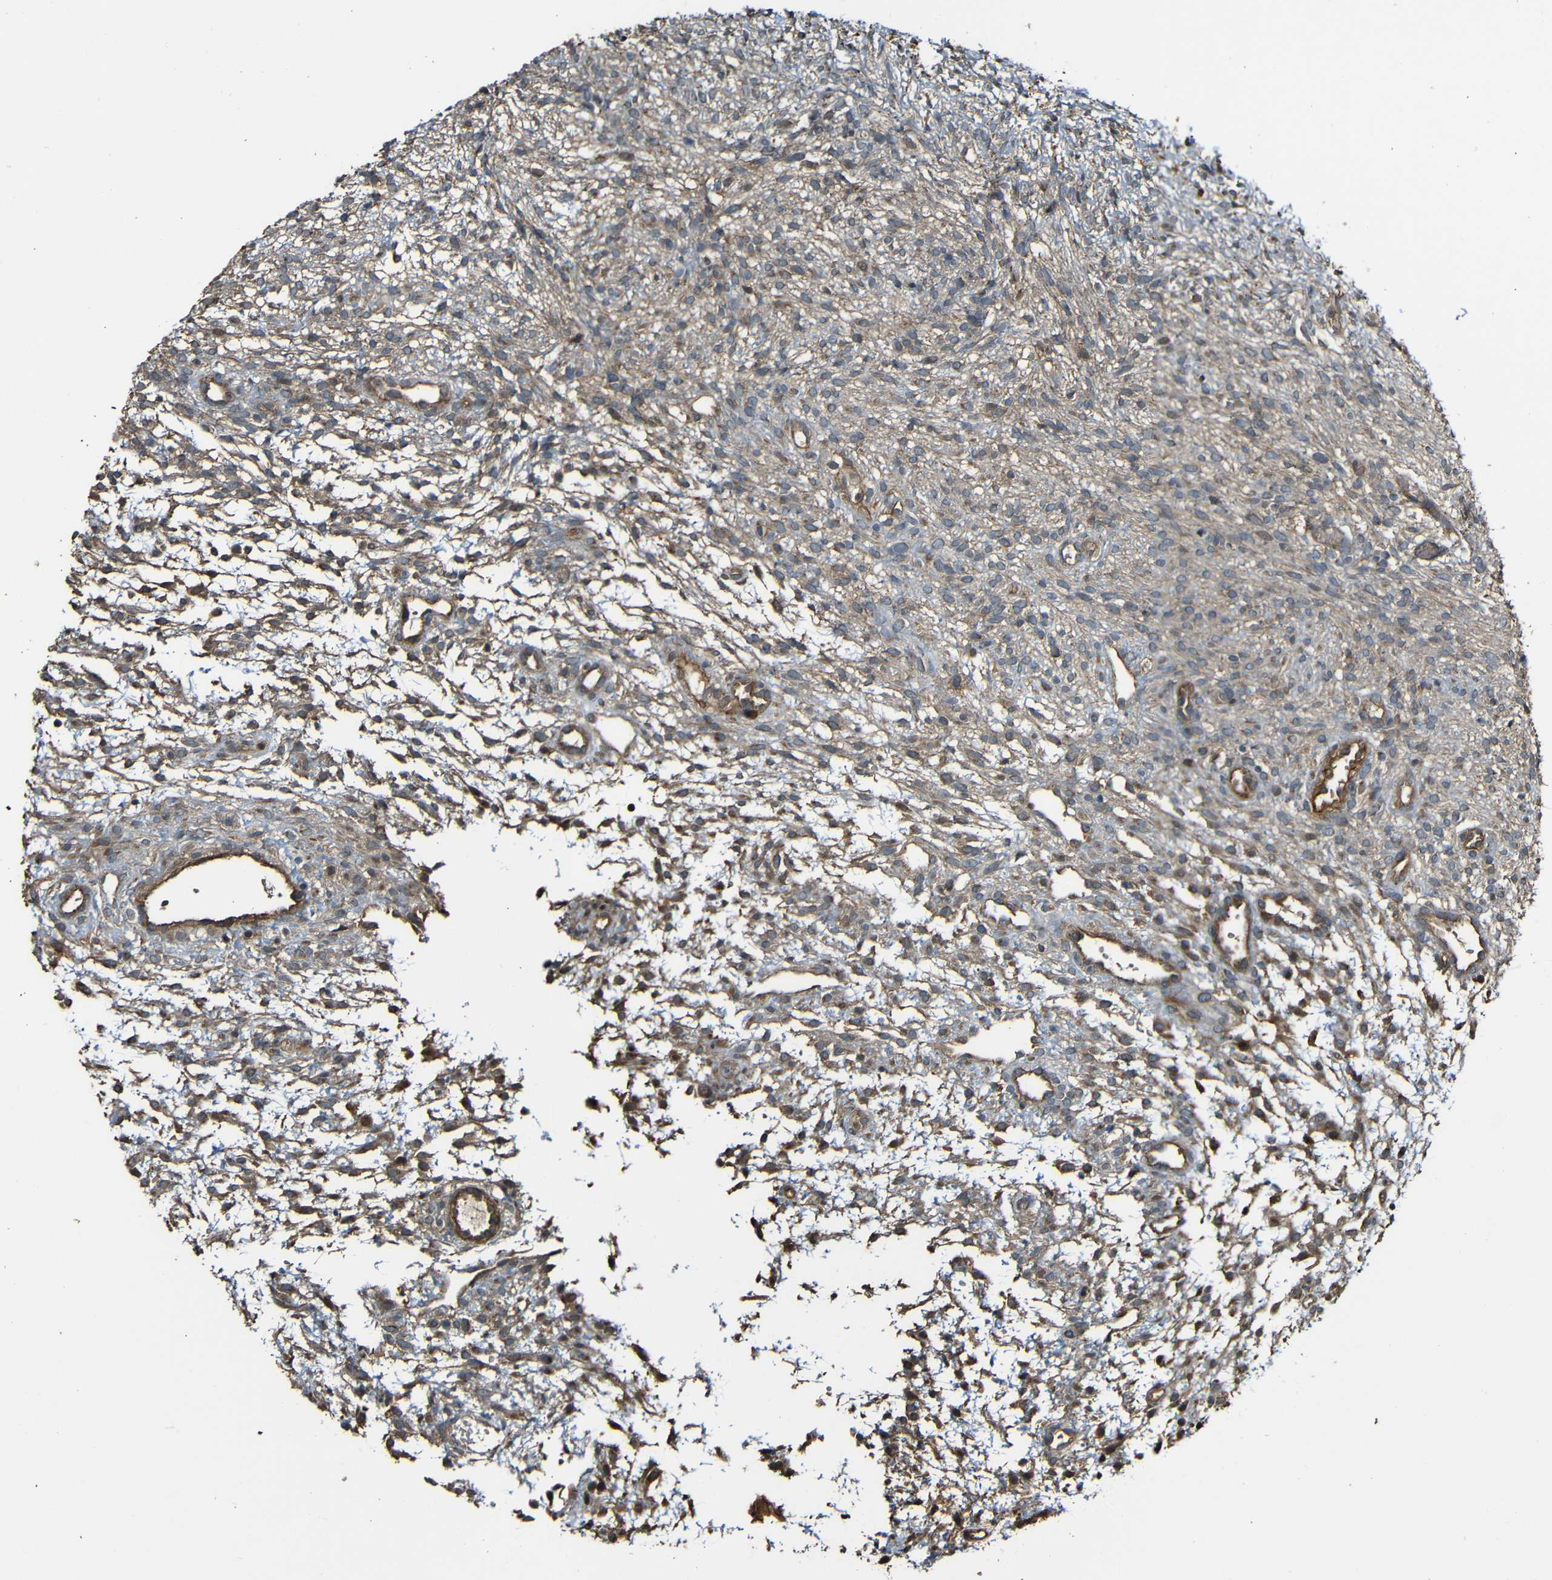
{"staining": {"intensity": "moderate", "quantity": ">75%", "location": "cytoplasmic/membranous"}, "tissue": "ovary", "cell_type": "Follicle cells", "image_type": "normal", "snomed": [{"axis": "morphology", "description": "Normal tissue, NOS"}, {"axis": "morphology", "description": "Cyst, NOS"}, {"axis": "topography", "description": "Ovary"}], "caption": "Immunohistochemistry (IHC) (DAB (3,3'-diaminobenzidine)) staining of benign ovary shows moderate cytoplasmic/membranous protein positivity in about >75% of follicle cells.", "gene": "RELL1", "patient": {"sex": "female", "age": 18}}